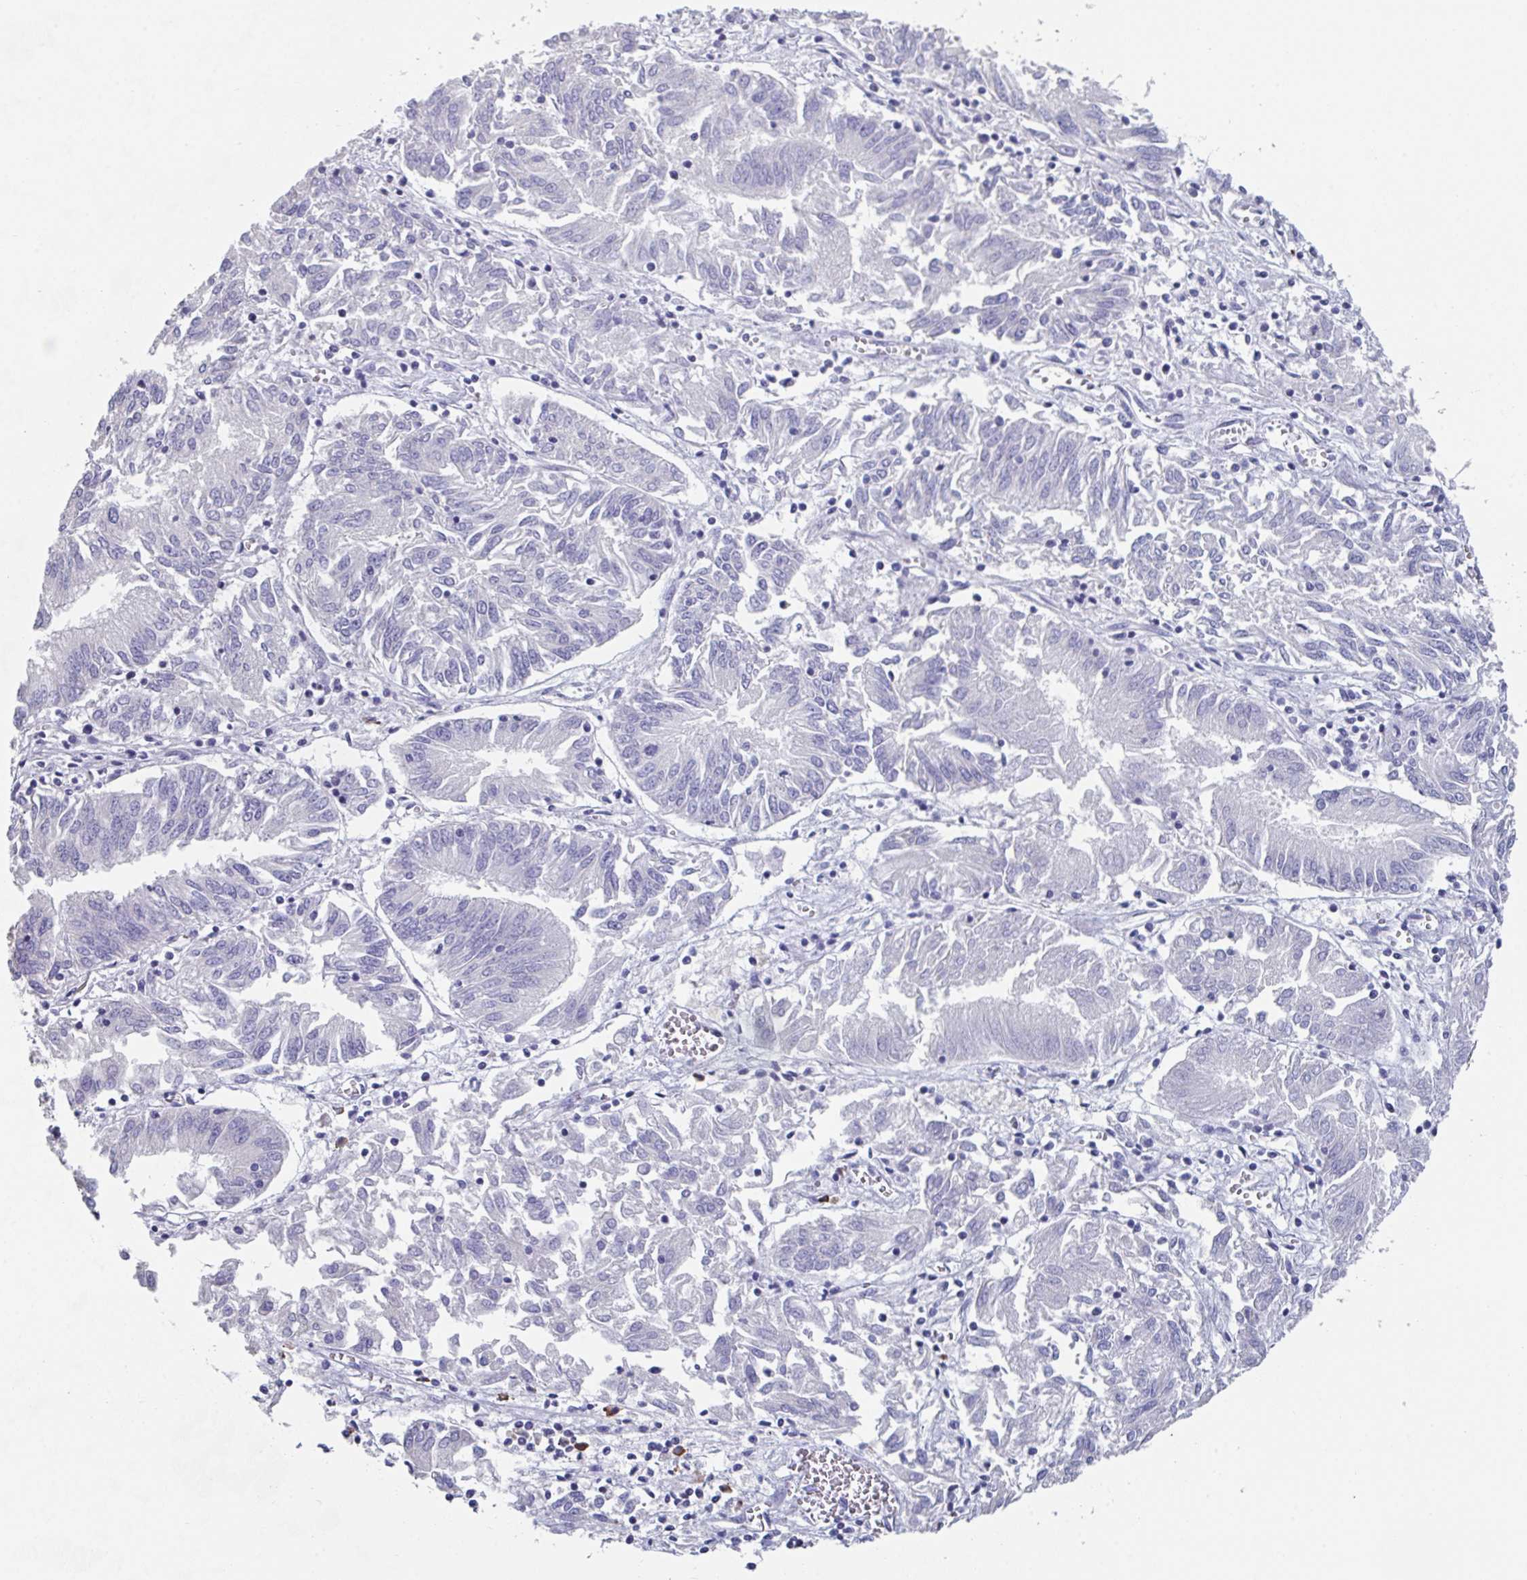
{"staining": {"intensity": "negative", "quantity": "none", "location": "none"}, "tissue": "endometrial cancer", "cell_type": "Tumor cells", "image_type": "cancer", "snomed": [{"axis": "morphology", "description": "Adenocarcinoma, NOS"}, {"axis": "topography", "description": "Endometrium"}], "caption": "A micrograph of endometrial cancer (adenocarcinoma) stained for a protein demonstrates no brown staining in tumor cells.", "gene": "LRRC58", "patient": {"sex": "female", "age": 54}}